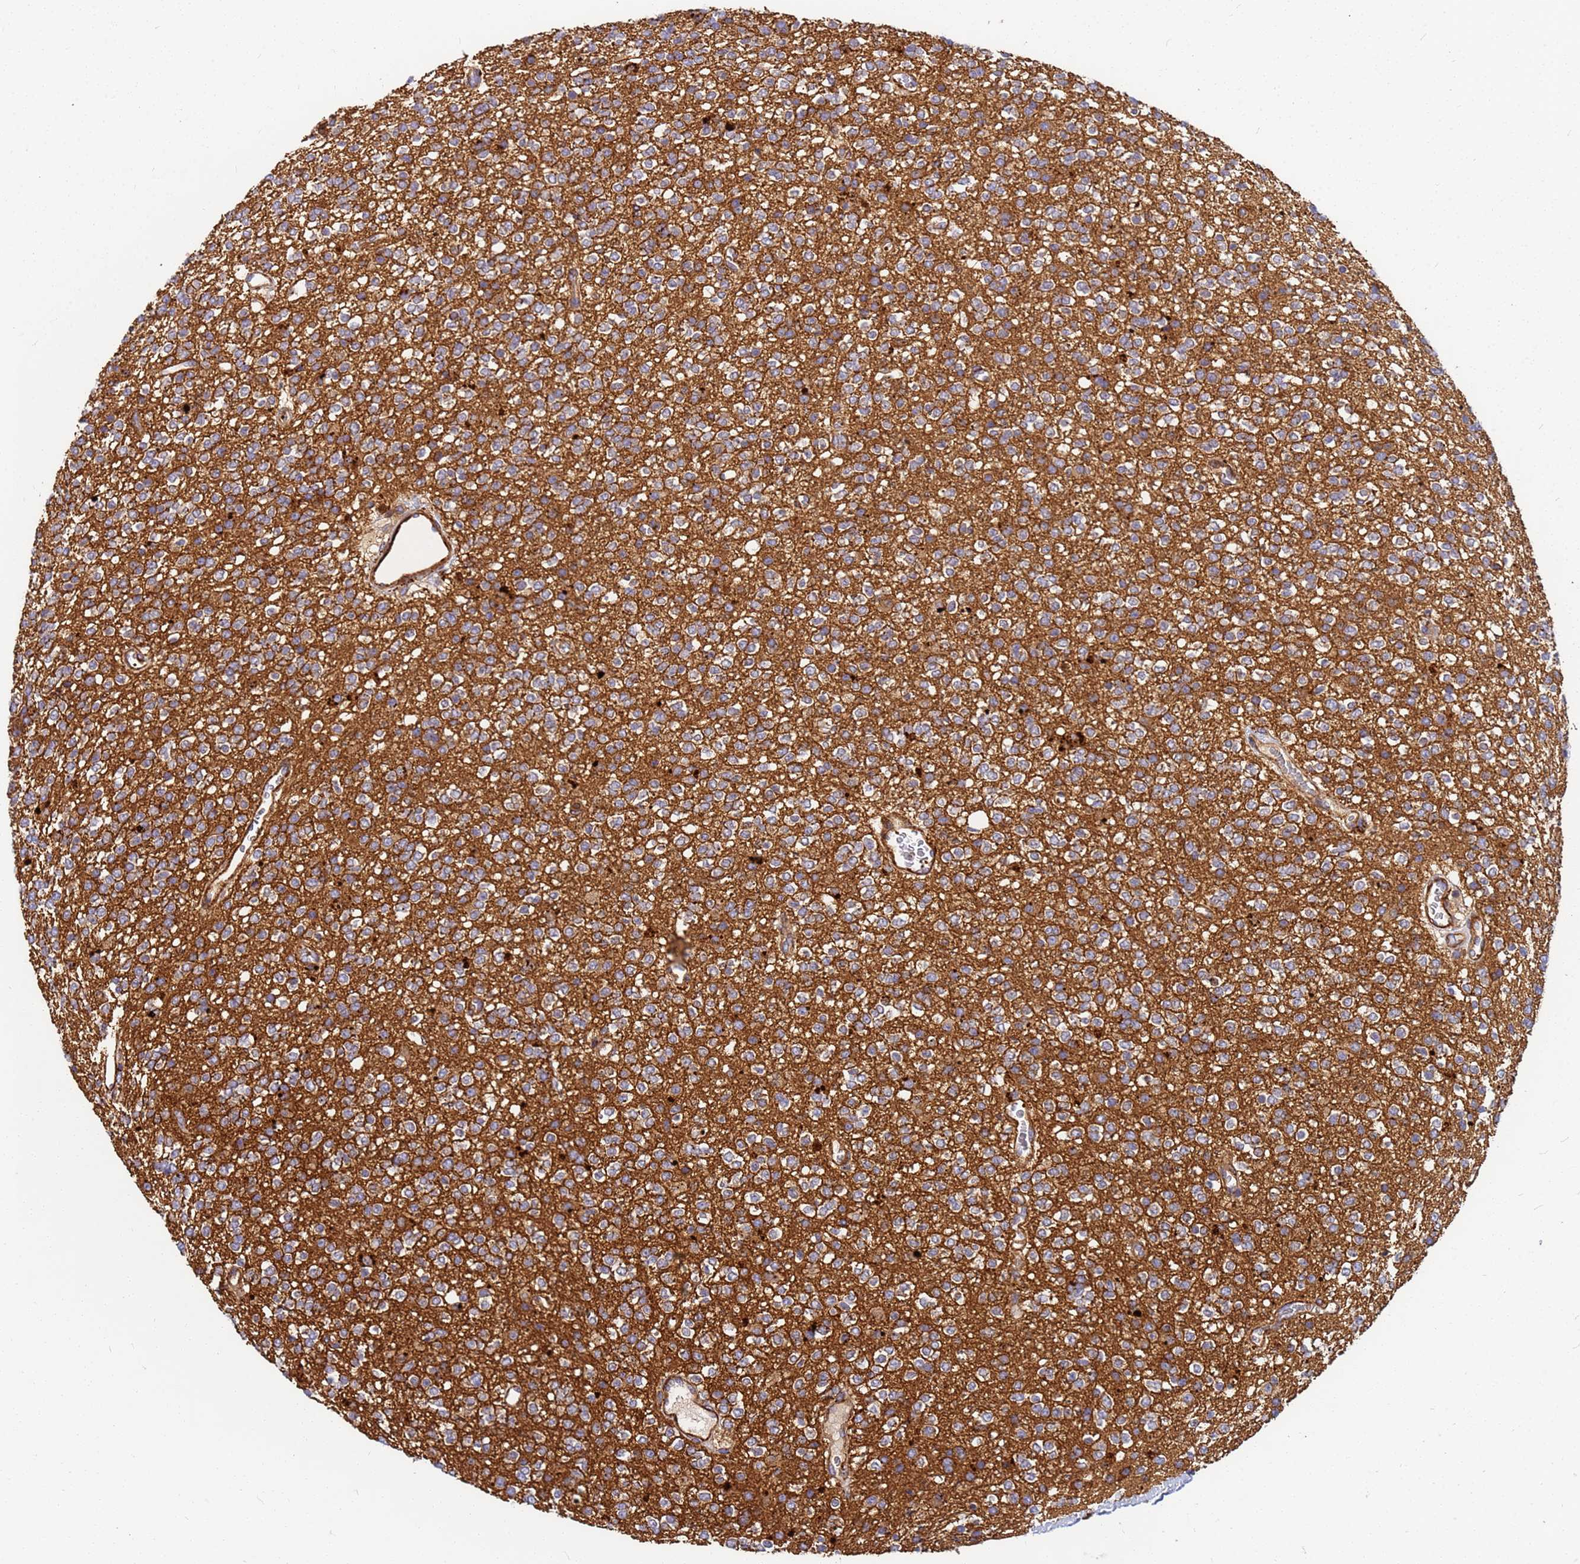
{"staining": {"intensity": "weak", "quantity": "<25%", "location": "cytoplasmic/membranous"}, "tissue": "glioma", "cell_type": "Tumor cells", "image_type": "cancer", "snomed": [{"axis": "morphology", "description": "Glioma, malignant, High grade"}, {"axis": "topography", "description": "Brain"}], "caption": "A high-resolution image shows IHC staining of glioma, which exhibits no significant staining in tumor cells.", "gene": "C2CD5", "patient": {"sex": "male", "age": 34}}